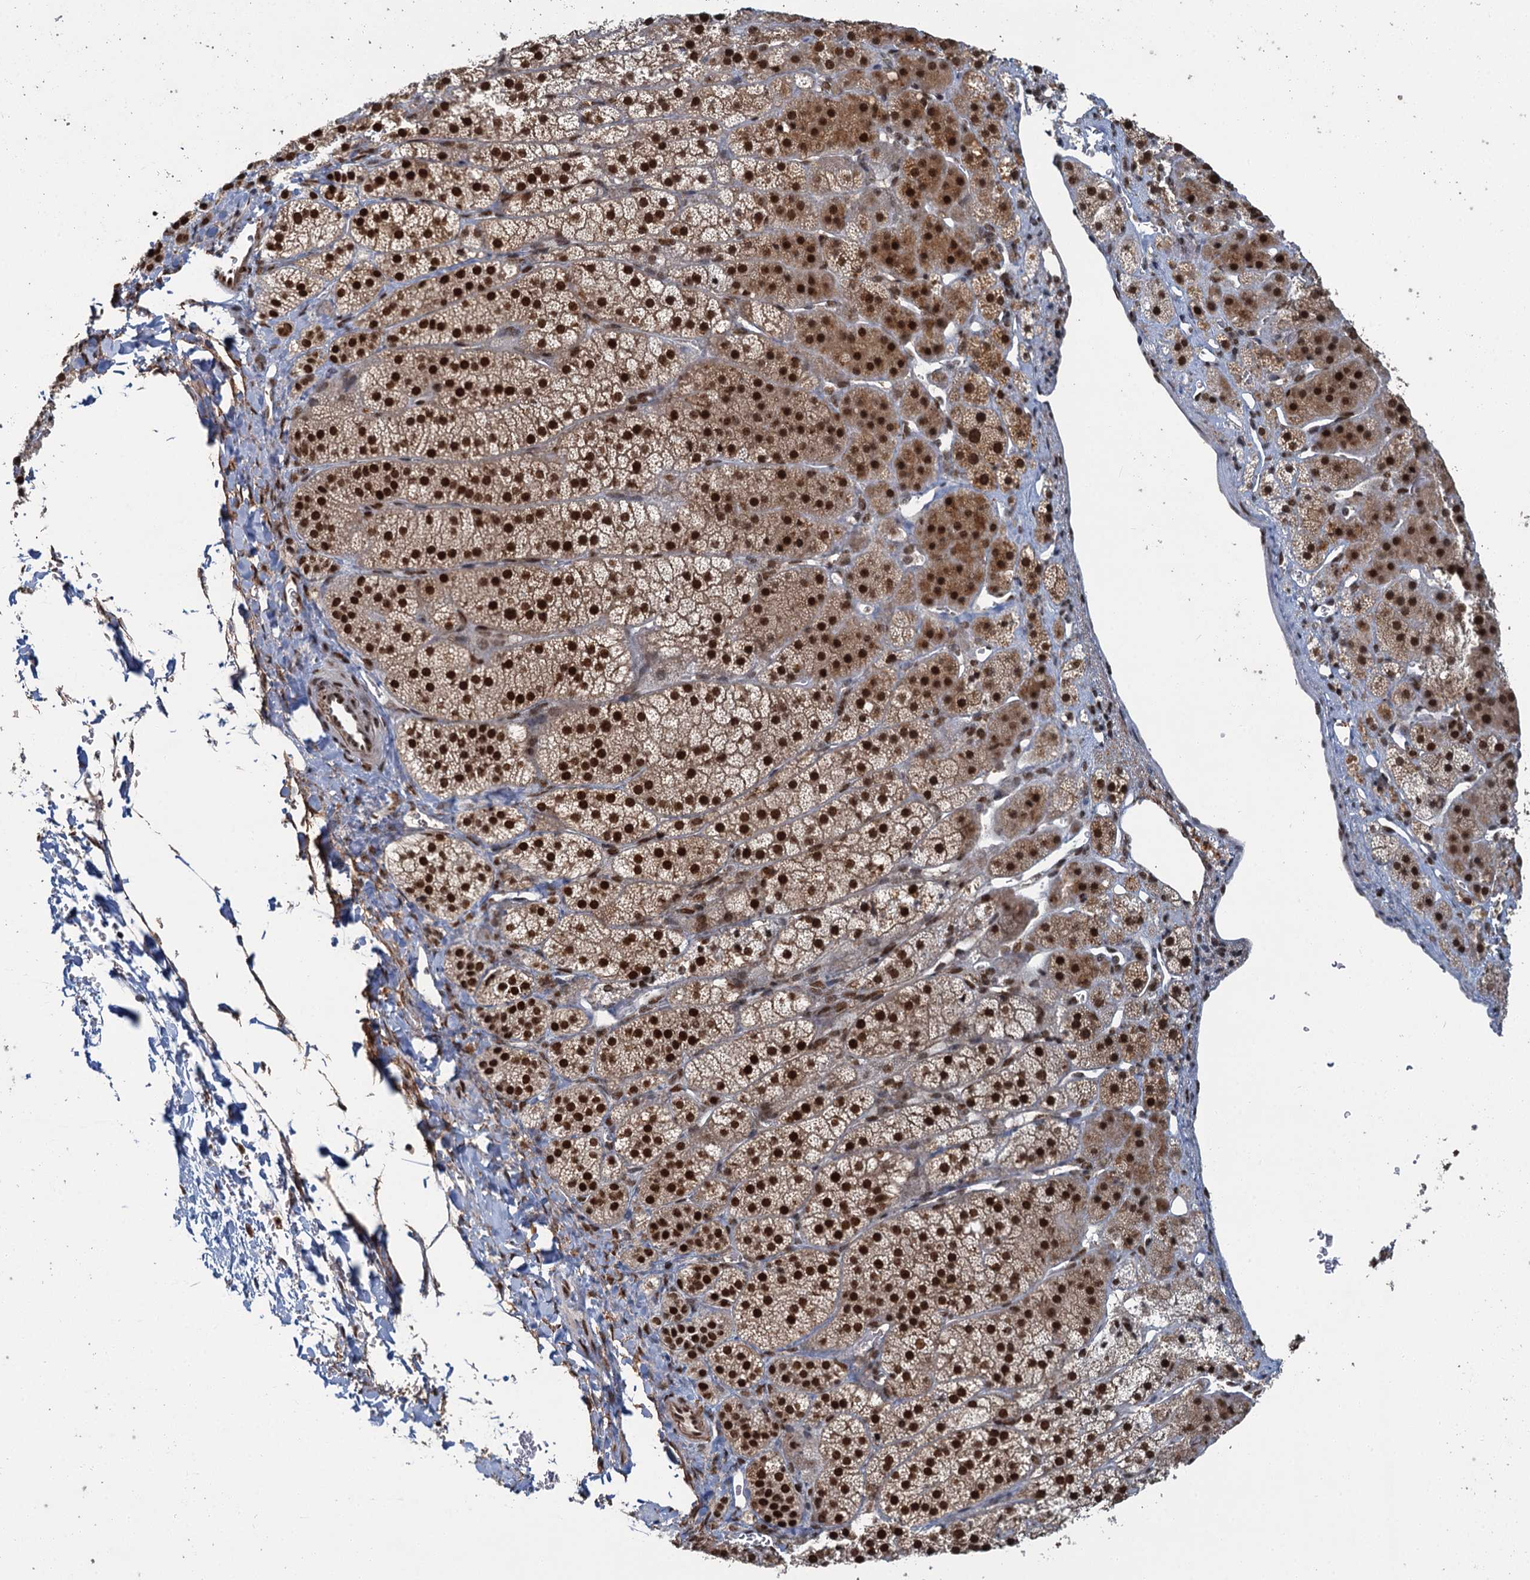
{"staining": {"intensity": "strong", "quantity": ">75%", "location": "nuclear"}, "tissue": "adrenal gland", "cell_type": "Glandular cells", "image_type": "normal", "snomed": [{"axis": "morphology", "description": "Normal tissue, NOS"}, {"axis": "topography", "description": "Adrenal gland"}], "caption": "A high-resolution image shows IHC staining of unremarkable adrenal gland, which demonstrates strong nuclear positivity in about >75% of glandular cells.", "gene": "PPHLN1", "patient": {"sex": "female", "age": 44}}